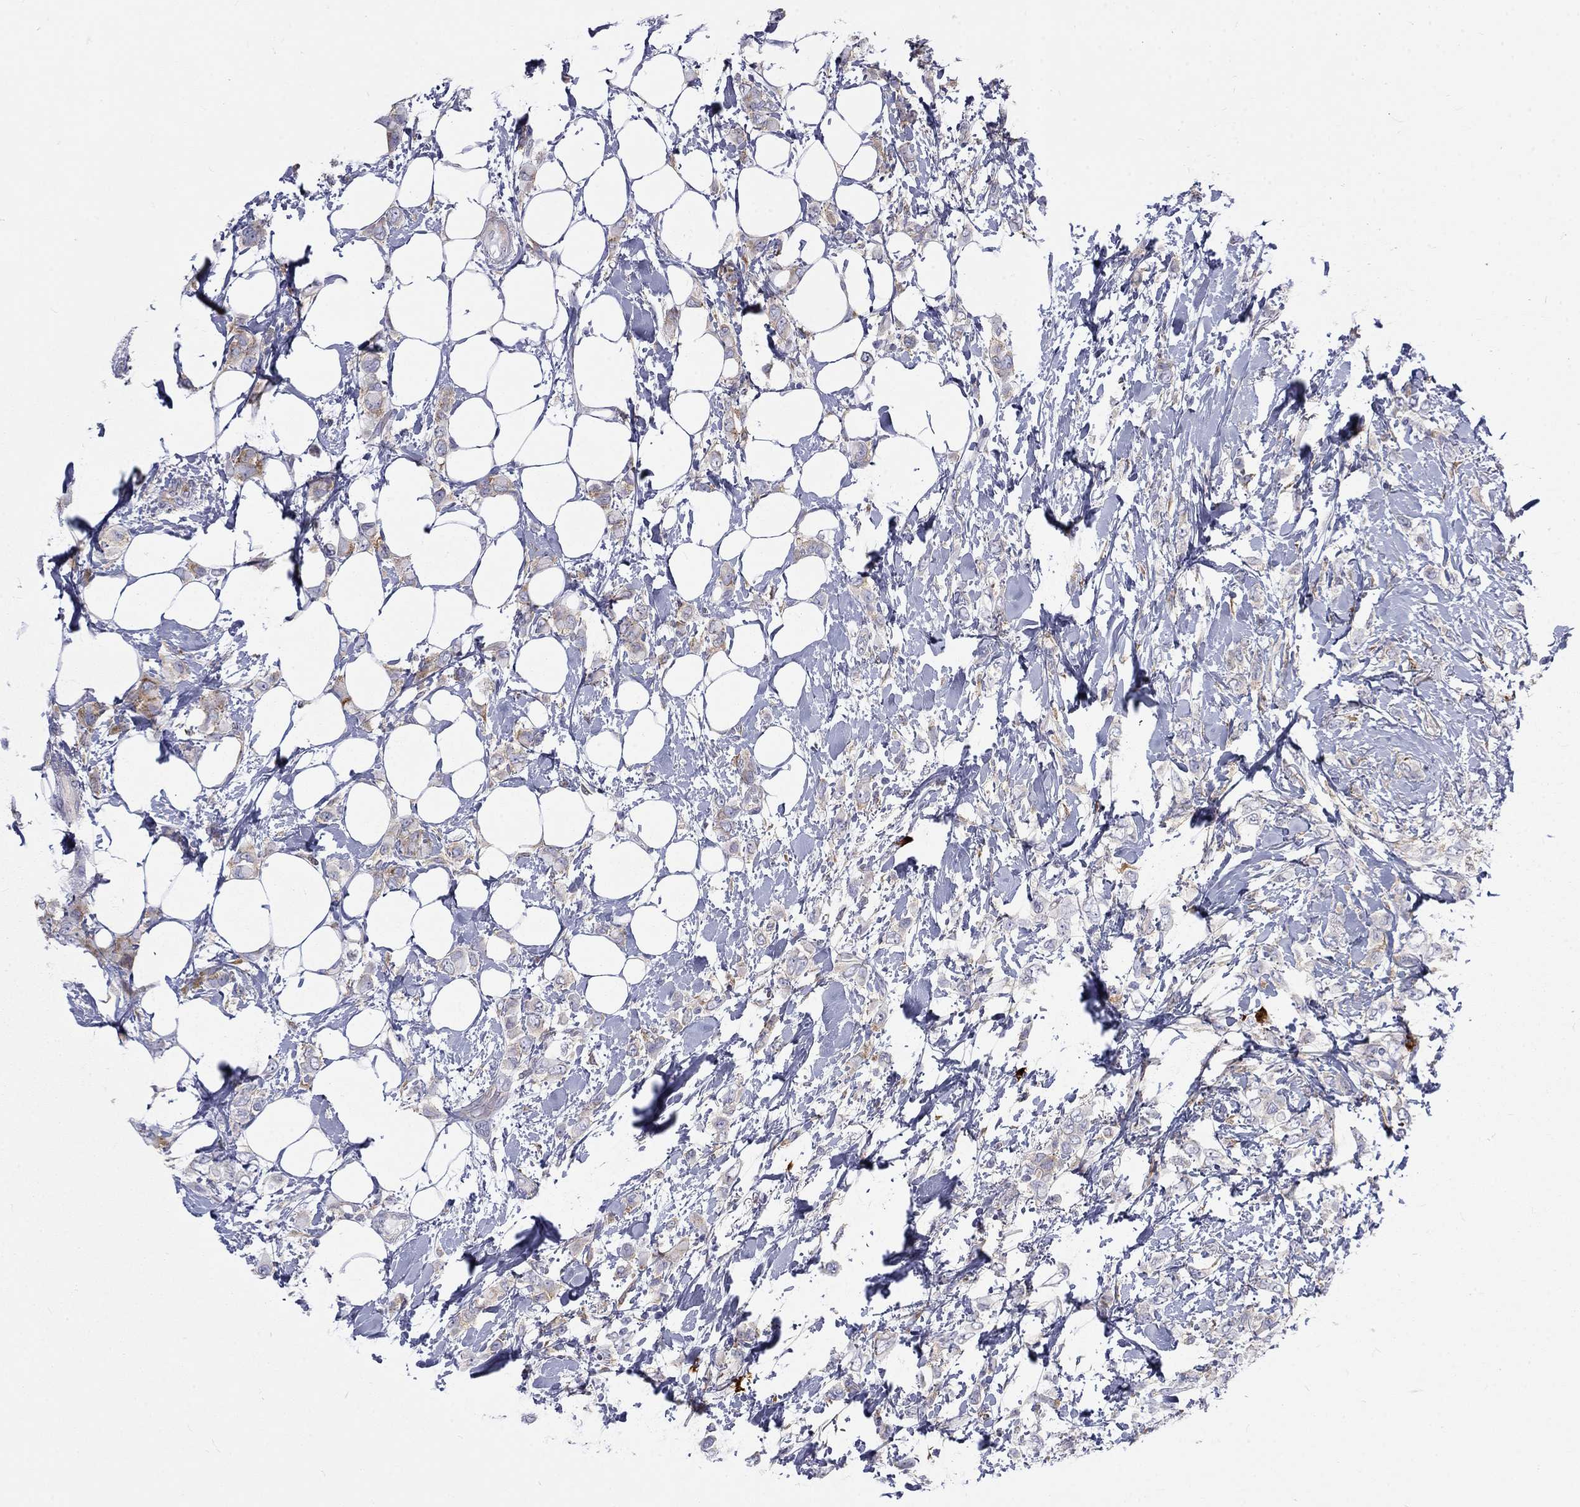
{"staining": {"intensity": "weak", "quantity": "25%-75%", "location": "cytoplasmic/membranous"}, "tissue": "breast cancer", "cell_type": "Tumor cells", "image_type": "cancer", "snomed": [{"axis": "morphology", "description": "Lobular carcinoma"}, {"axis": "topography", "description": "Breast"}], "caption": "The immunohistochemical stain labels weak cytoplasmic/membranous staining in tumor cells of lobular carcinoma (breast) tissue. The staining was performed using DAB to visualize the protein expression in brown, while the nuclei were stained in blue with hematoxylin (Magnification: 20x).", "gene": "PABPC4", "patient": {"sex": "female", "age": 66}}